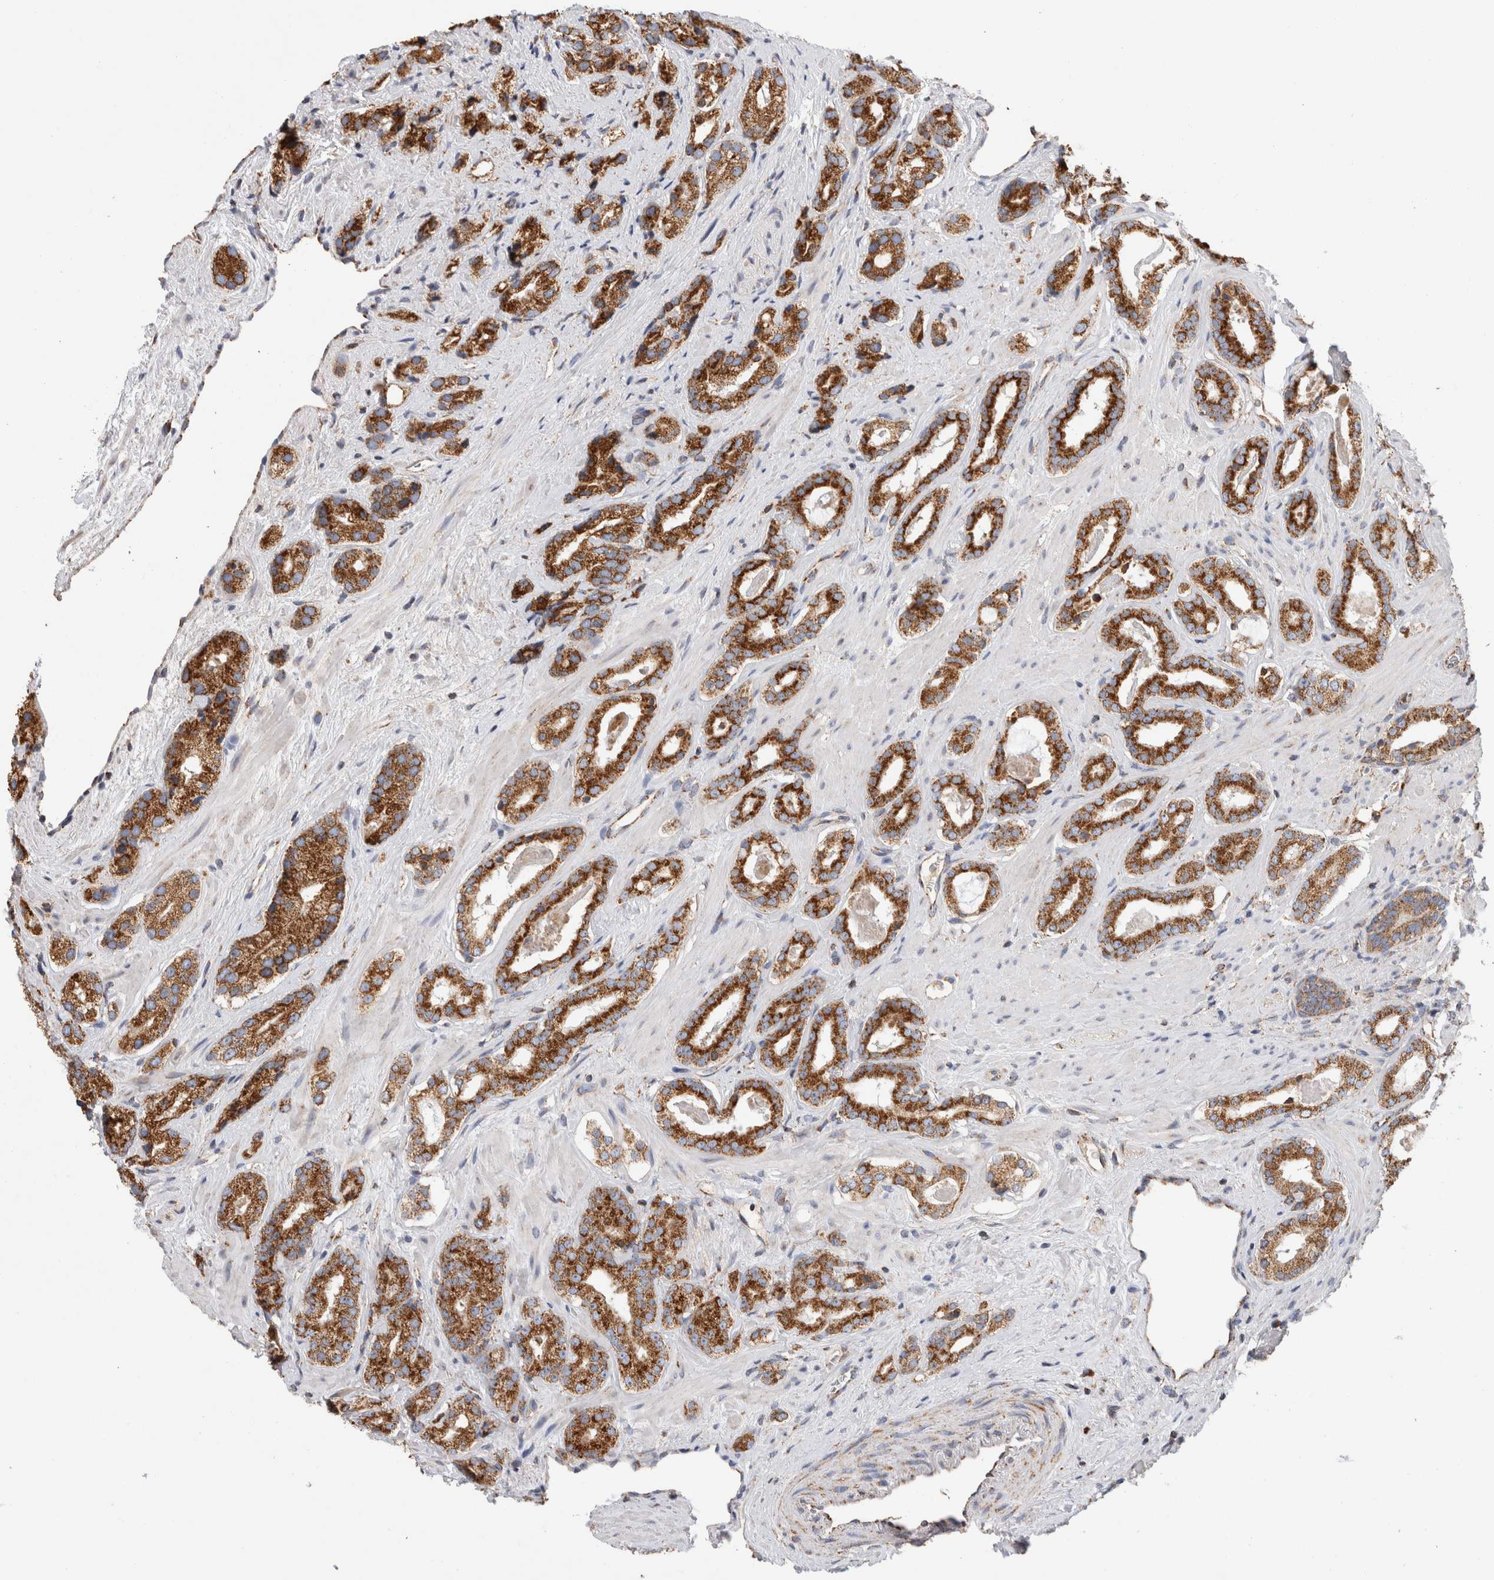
{"staining": {"intensity": "strong", "quantity": ">75%", "location": "cytoplasmic/membranous"}, "tissue": "prostate cancer", "cell_type": "Tumor cells", "image_type": "cancer", "snomed": [{"axis": "morphology", "description": "Adenocarcinoma, High grade"}, {"axis": "topography", "description": "Prostate"}], "caption": "A high amount of strong cytoplasmic/membranous staining is appreciated in about >75% of tumor cells in prostate cancer tissue.", "gene": "IARS2", "patient": {"sex": "male", "age": 71}}